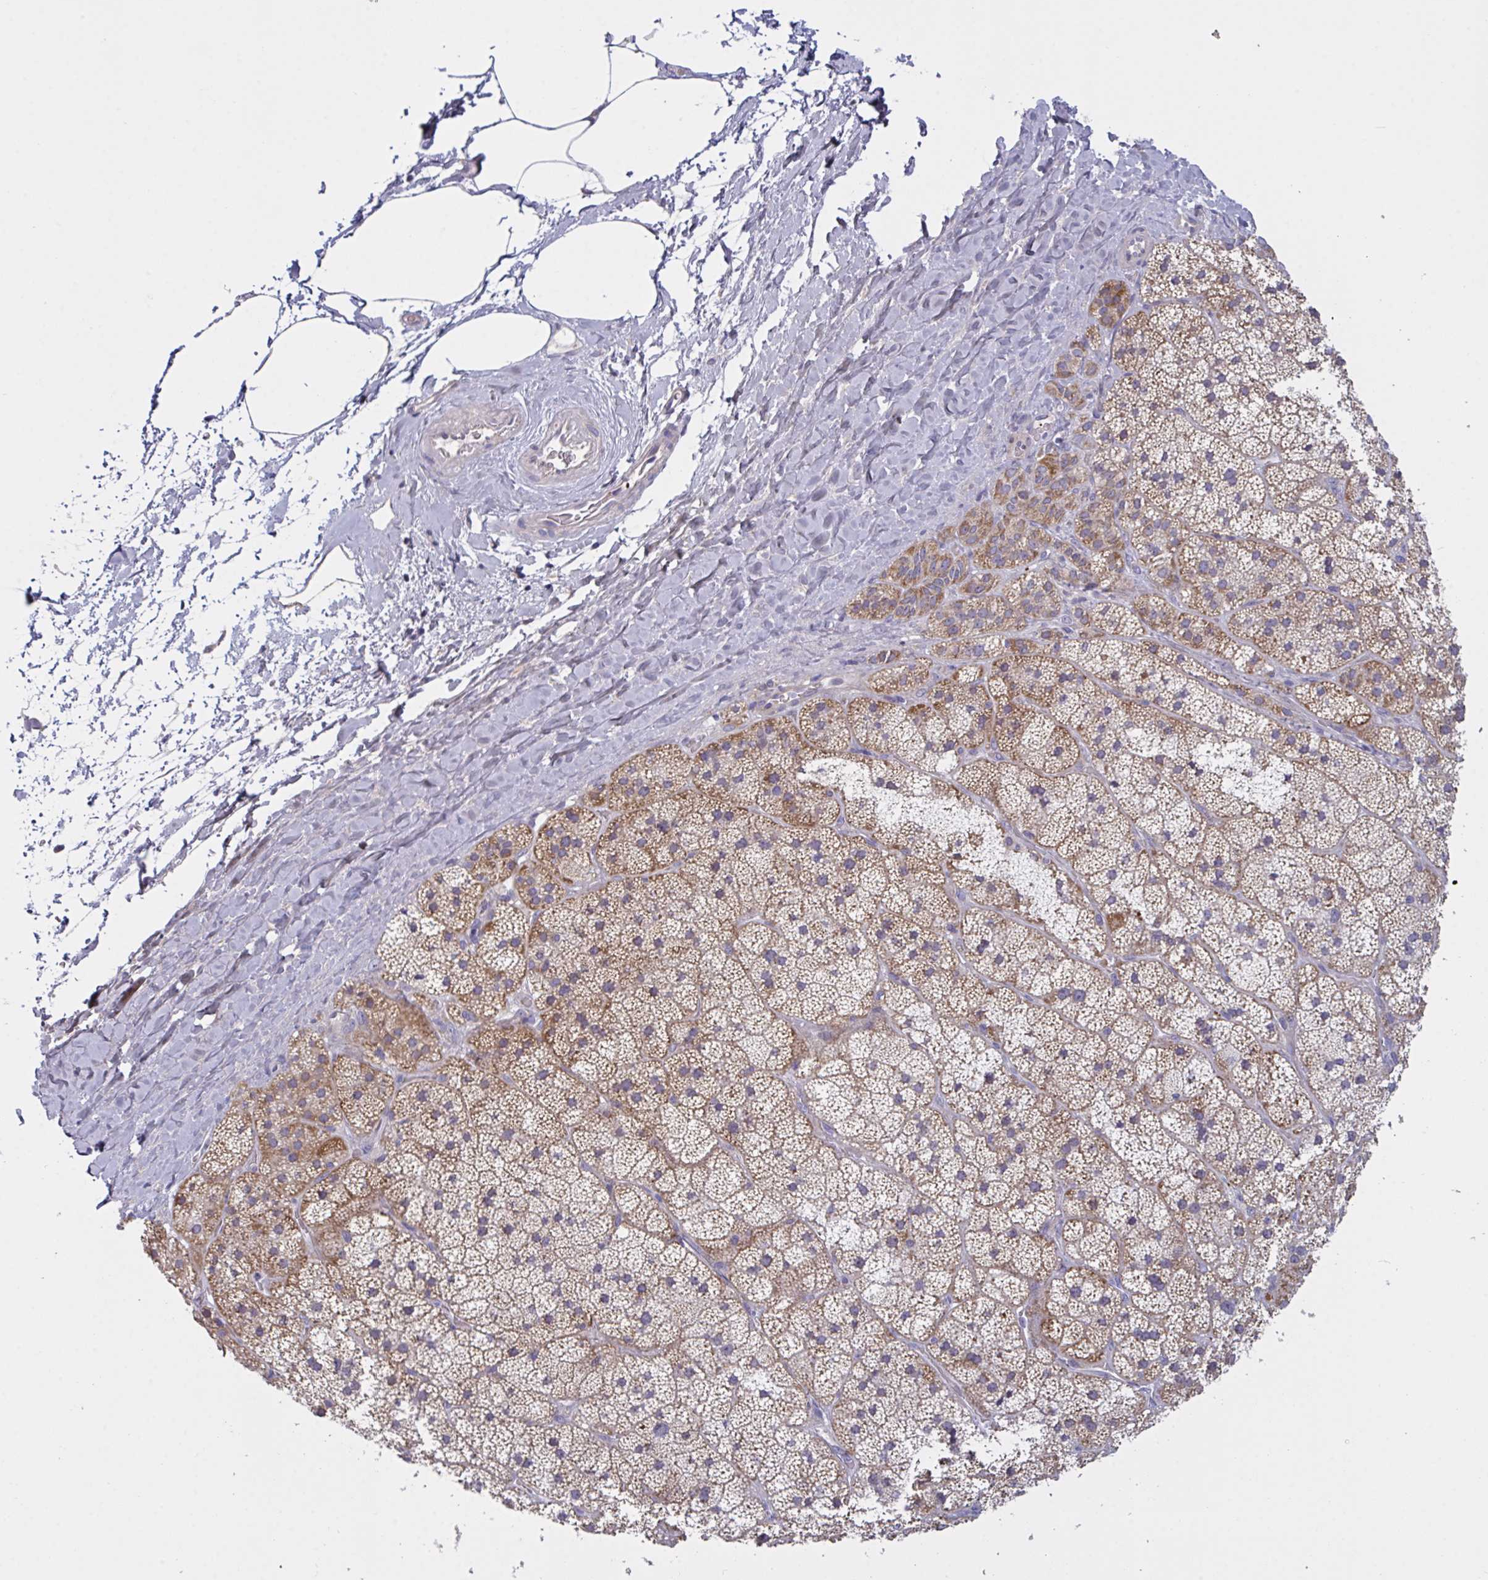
{"staining": {"intensity": "moderate", "quantity": "25%-75%", "location": "cytoplasmic/membranous"}, "tissue": "adrenal gland", "cell_type": "Glandular cells", "image_type": "normal", "snomed": [{"axis": "morphology", "description": "Normal tissue, NOS"}, {"axis": "topography", "description": "Adrenal gland"}], "caption": "IHC (DAB (3,3'-diaminobenzidine)) staining of unremarkable human adrenal gland shows moderate cytoplasmic/membranous protein positivity in about 25%-75% of glandular cells.", "gene": "MRPS2", "patient": {"sex": "male", "age": 57}}